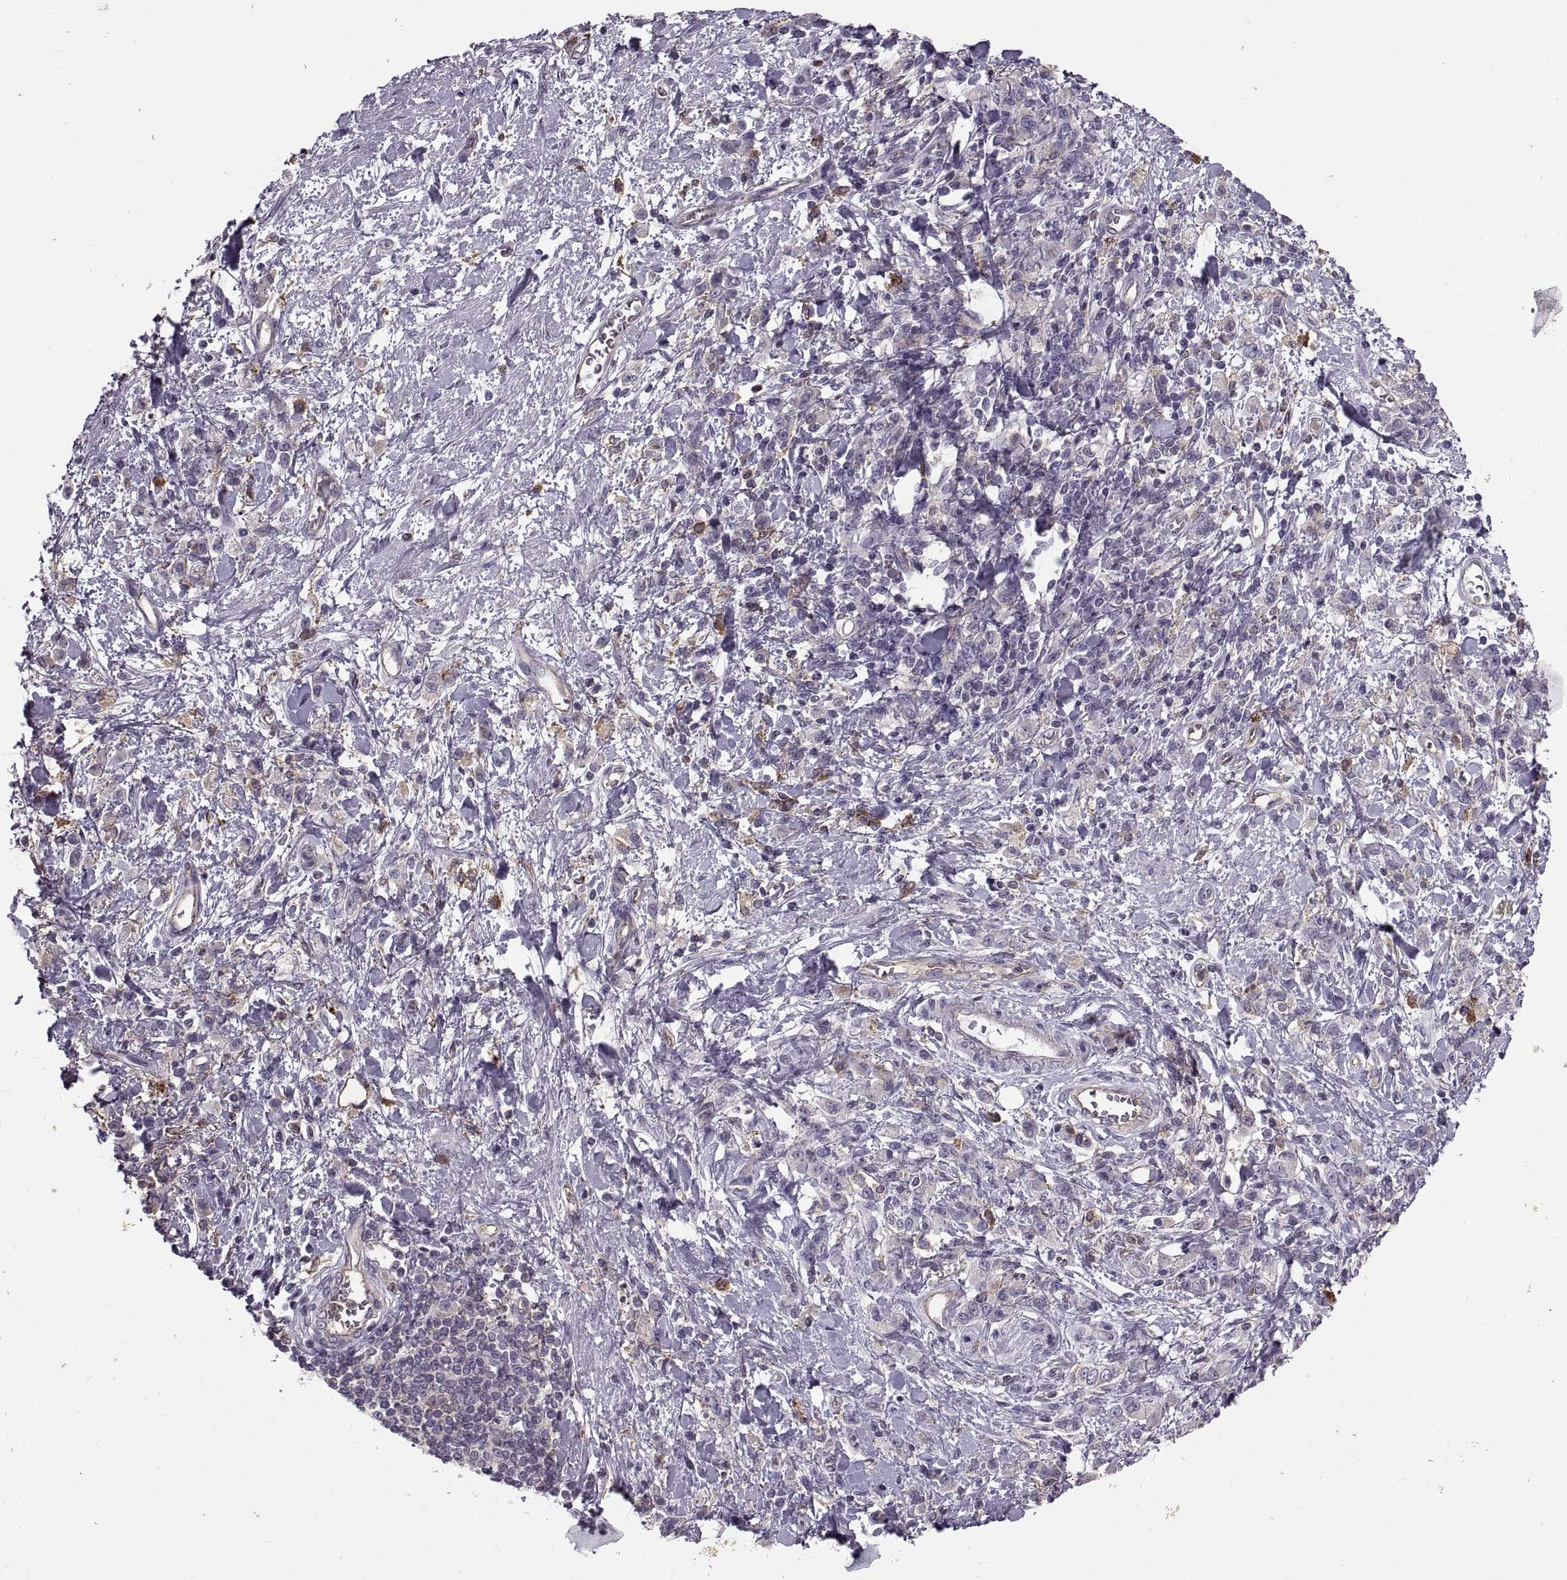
{"staining": {"intensity": "negative", "quantity": "none", "location": "none"}, "tissue": "stomach cancer", "cell_type": "Tumor cells", "image_type": "cancer", "snomed": [{"axis": "morphology", "description": "Adenocarcinoma, NOS"}, {"axis": "topography", "description": "Stomach"}], "caption": "Stomach cancer was stained to show a protein in brown. There is no significant positivity in tumor cells.", "gene": "RALB", "patient": {"sex": "male", "age": 77}}